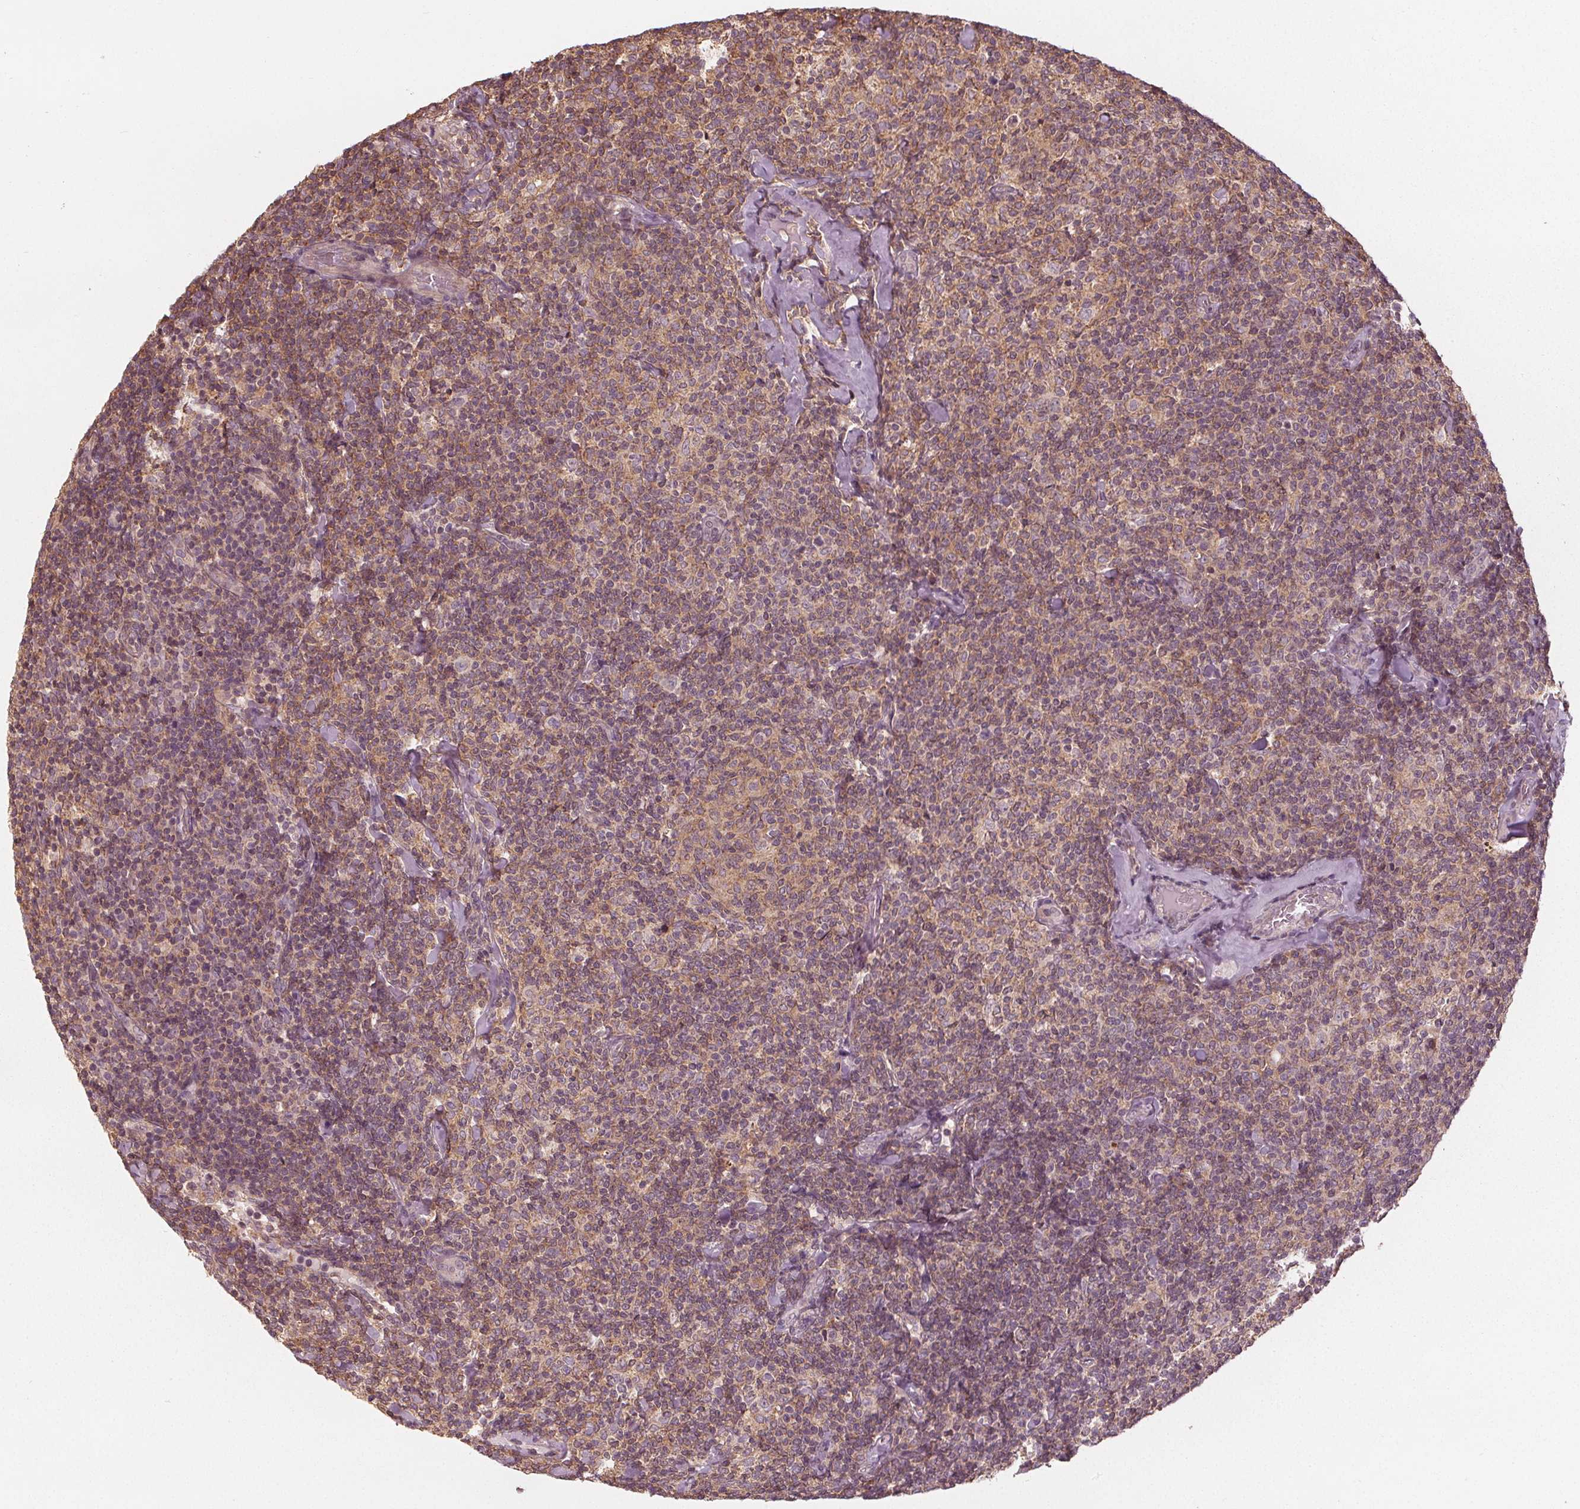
{"staining": {"intensity": "moderate", "quantity": "25%-75%", "location": "cytoplasmic/membranous"}, "tissue": "lymphoma", "cell_type": "Tumor cells", "image_type": "cancer", "snomed": [{"axis": "morphology", "description": "Malignant lymphoma, non-Hodgkin's type, Low grade"}, {"axis": "topography", "description": "Lymph node"}], "caption": "Protein expression analysis of low-grade malignant lymphoma, non-Hodgkin's type exhibits moderate cytoplasmic/membranous expression in about 25%-75% of tumor cells.", "gene": "GNB2", "patient": {"sex": "female", "age": 56}}